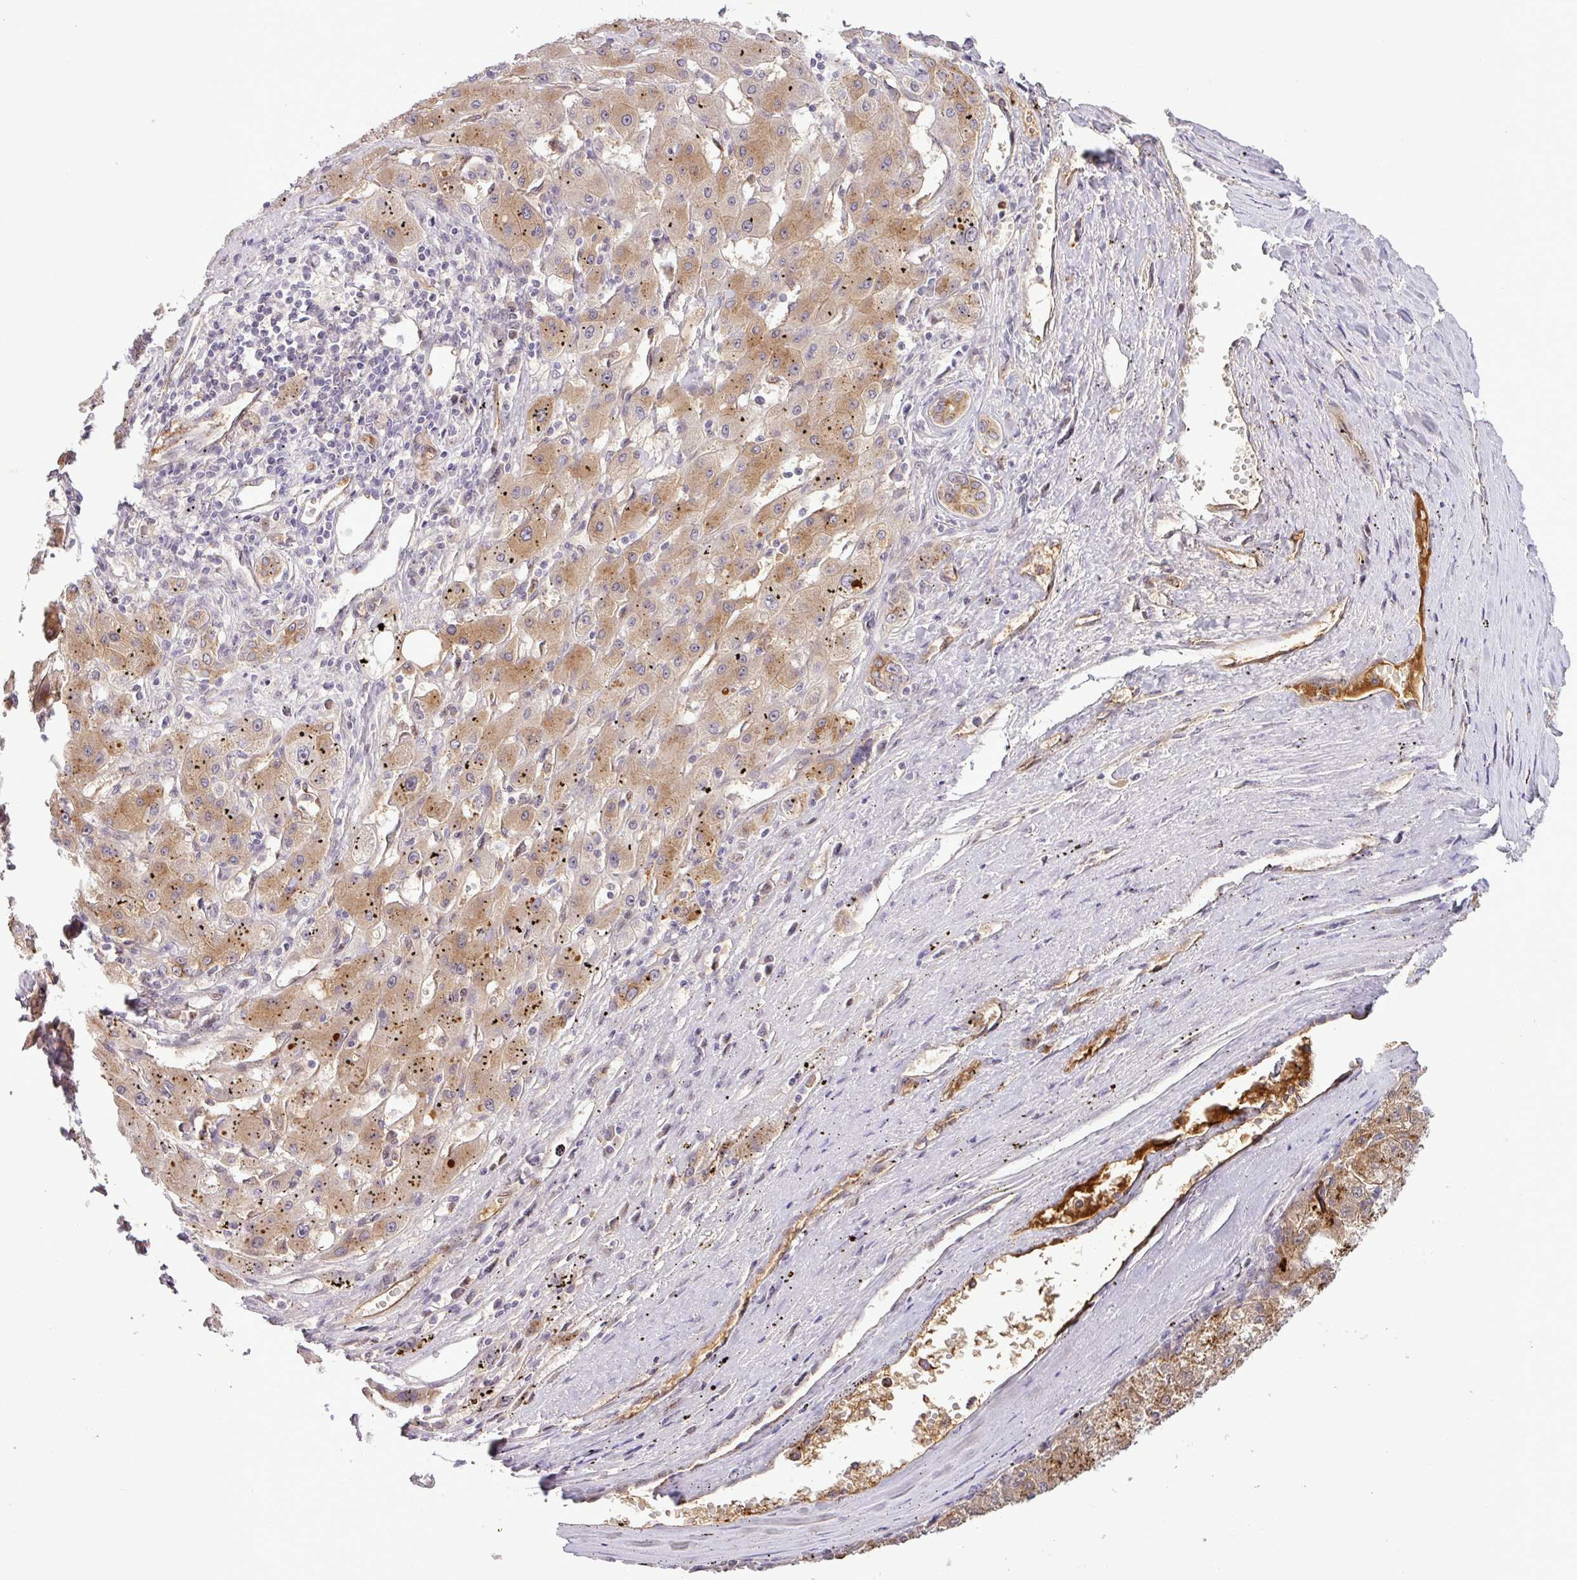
{"staining": {"intensity": "moderate", "quantity": ">75%", "location": "cytoplasmic/membranous"}, "tissue": "liver cancer", "cell_type": "Tumor cells", "image_type": "cancer", "snomed": [{"axis": "morphology", "description": "Carcinoma, Hepatocellular, NOS"}, {"axis": "topography", "description": "Liver"}], "caption": "Brown immunohistochemical staining in human liver cancer reveals moderate cytoplasmic/membranous positivity in about >75% of tumor cells.", "gene": "PCDH1", "patient": {"sex": "male", "age": 72}}